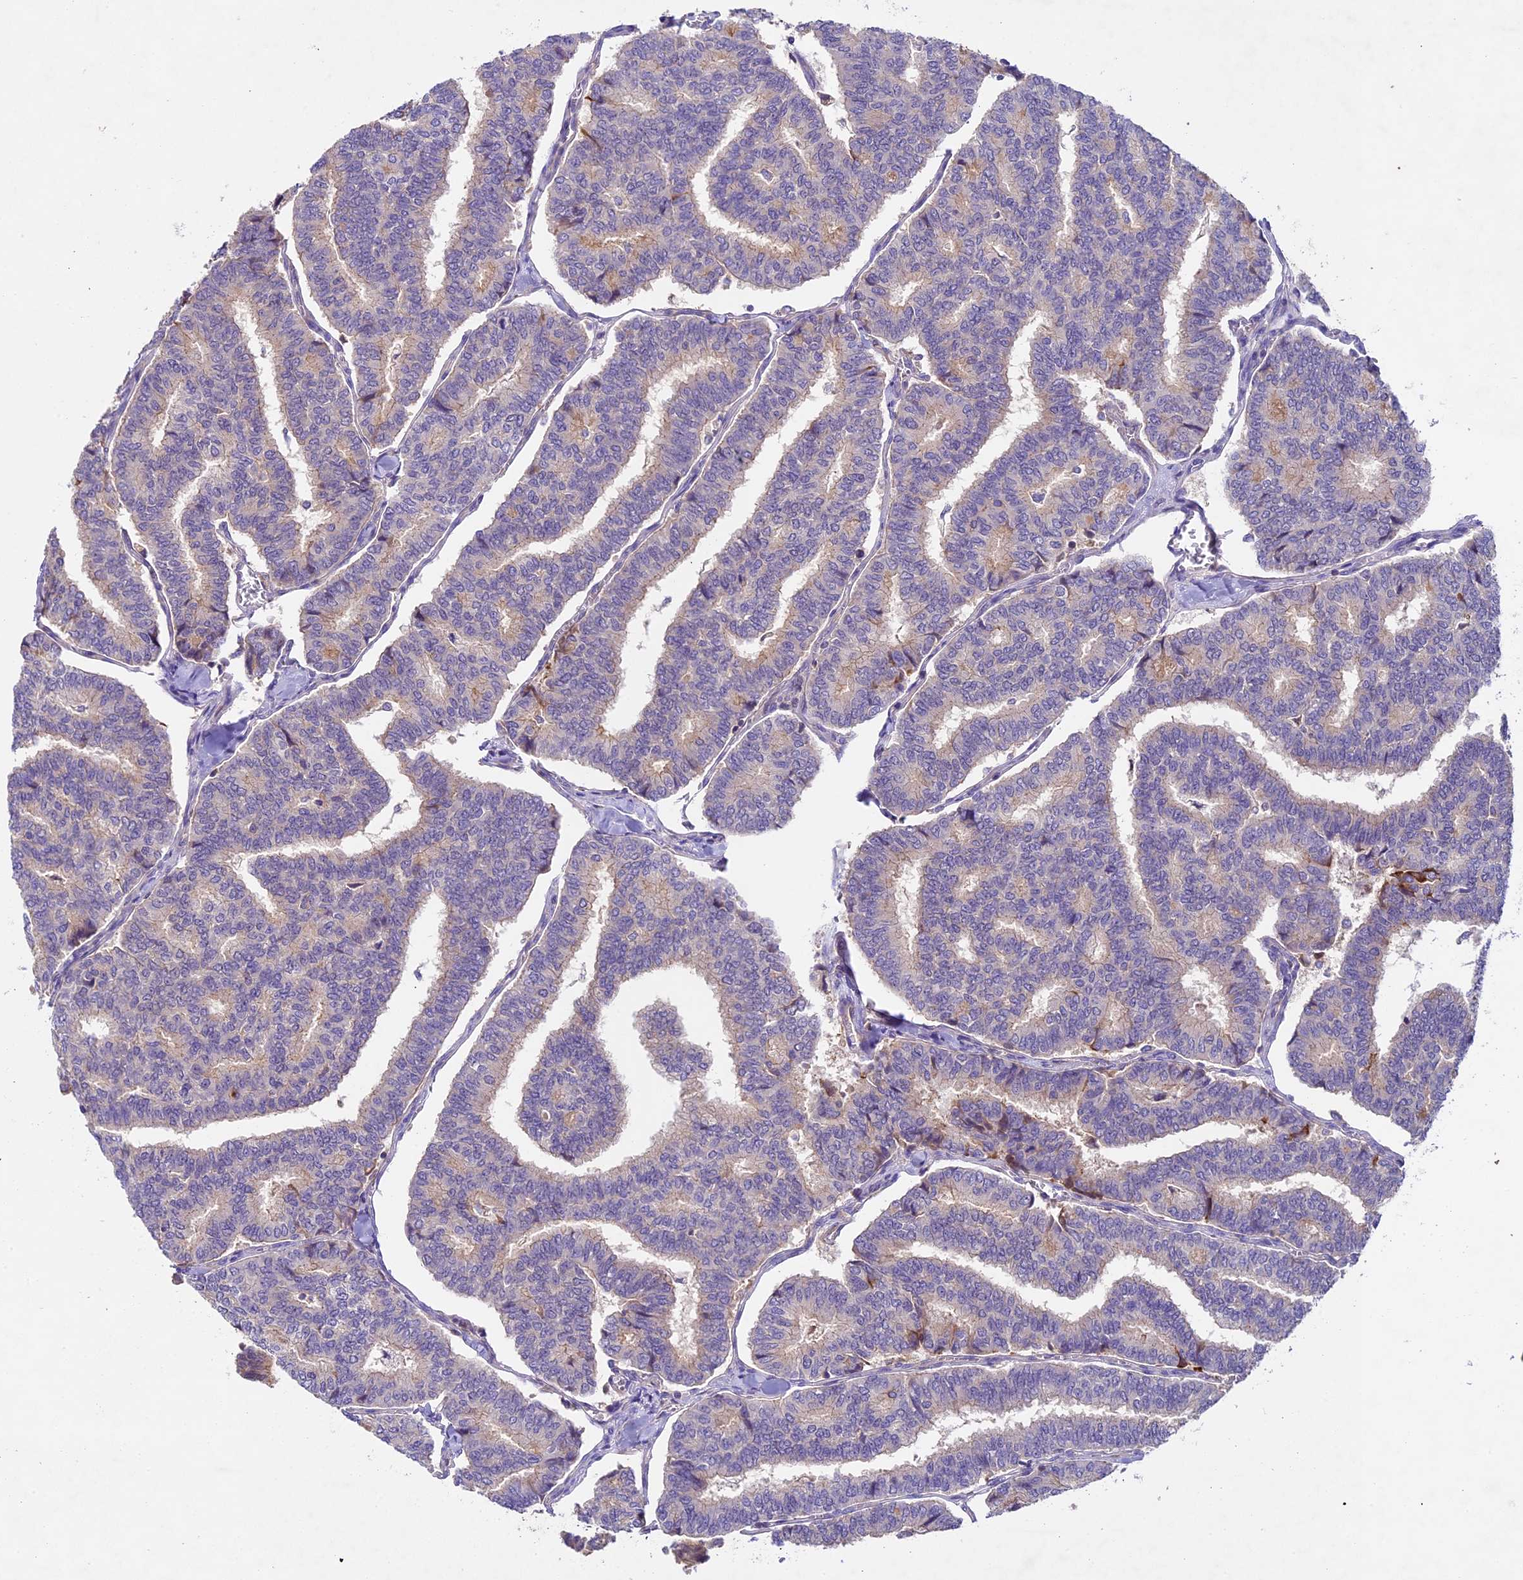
{"staining": {"intensity": "weak", "quantity": "<25%", "location": "cytoplasmic/membranous"}, "tissue": "thyroid cancer", "cell_type": "Tumor cells", "image_type": "cancer", "snomed": [{"axis": "morphology", "description": "Papillary adenocarcinoma, NOS"}, {"axis": "topography", "description": "Thyroid gland"}], "caption": "The histopathology image demonstrates no staining of tumor cells in thyroid cancer (papillary adenocarcinoma).", "gene": "TBC1D1", "patient": {"sex": "female", "age": 35}}